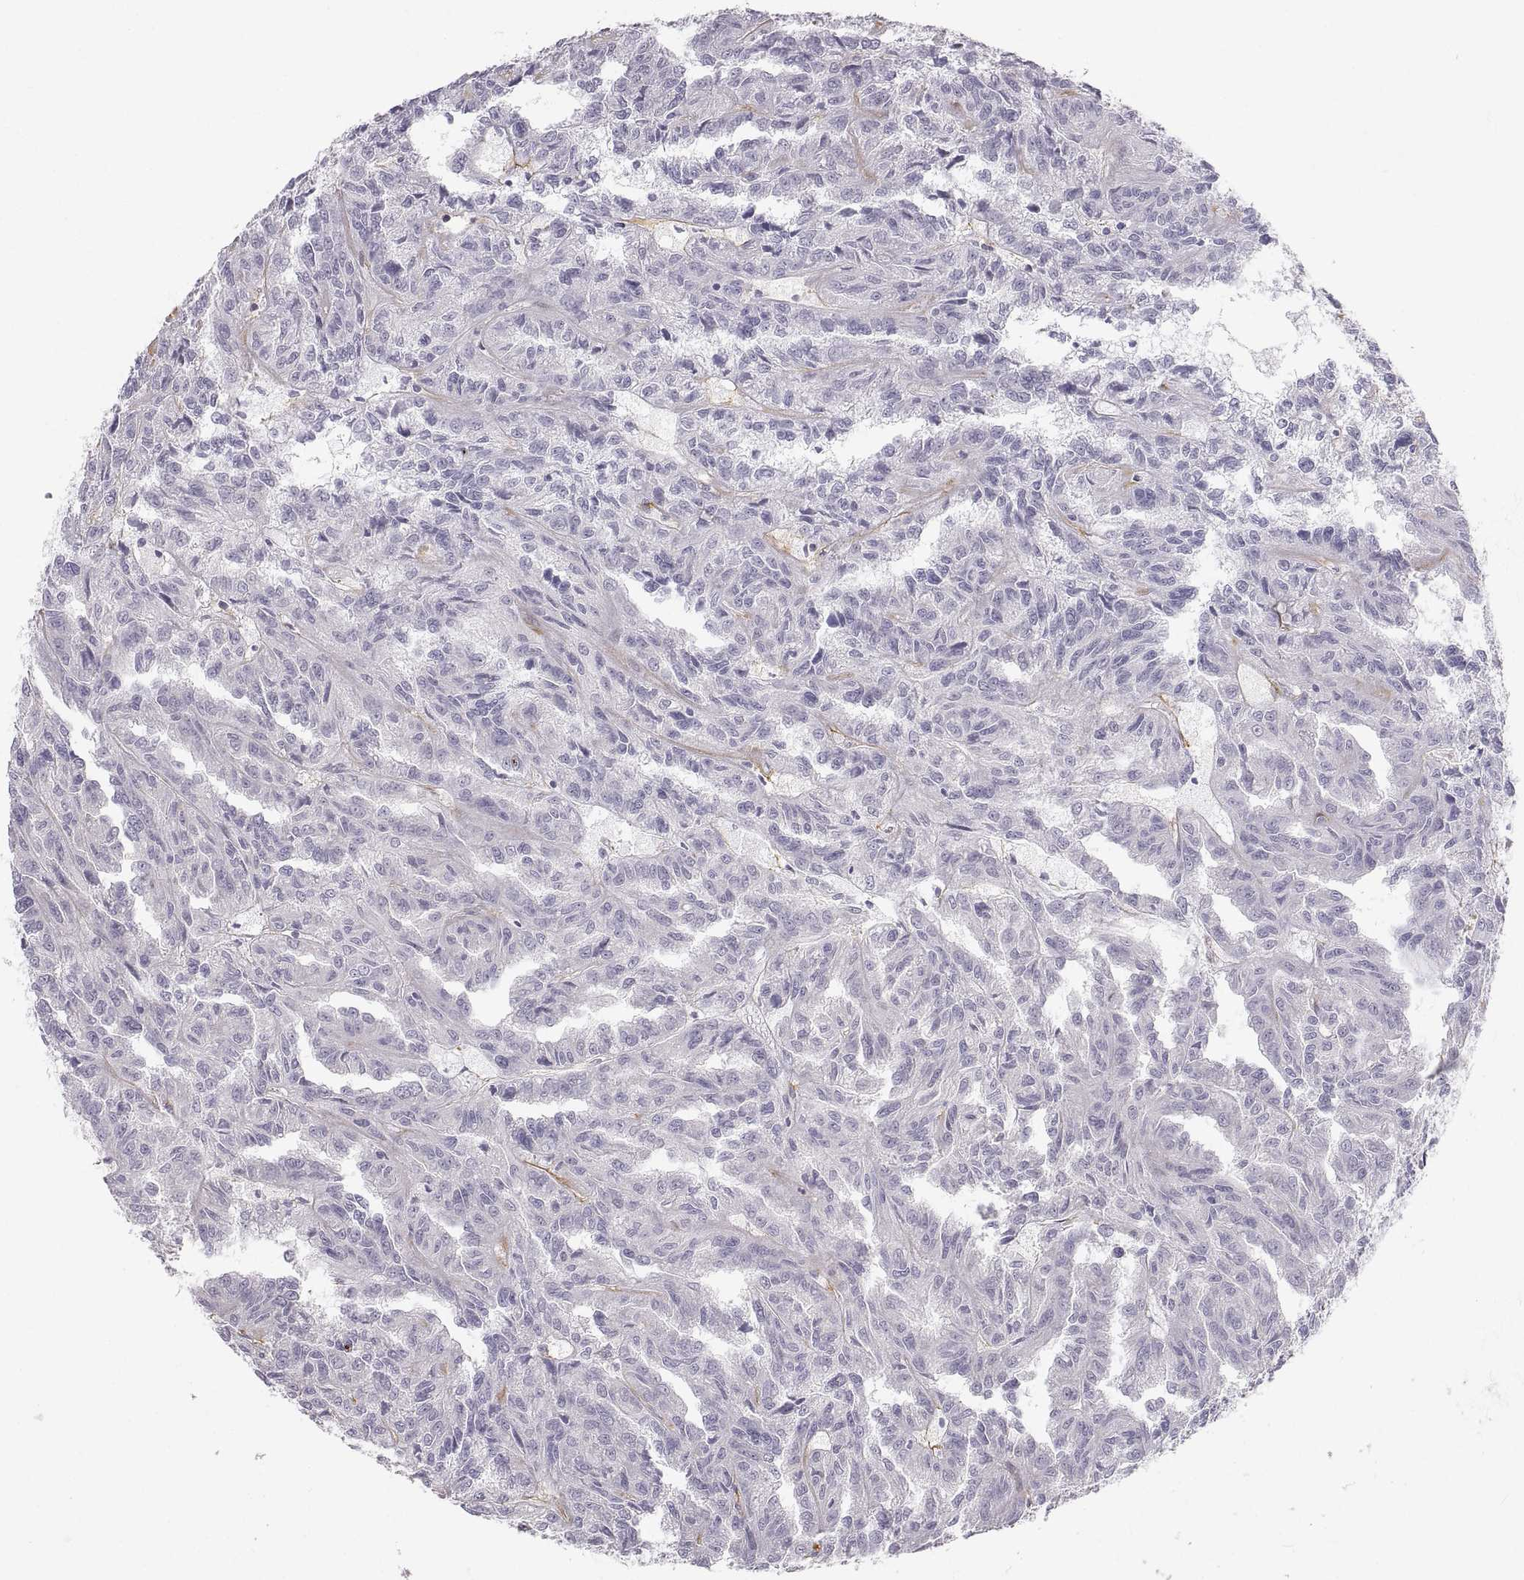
{"staining": {"intensity": "negative", "quantity": "none", "location": "none"}, "tissue": "renal cancer", "cell_type": "Tumor cells", "image_type": "cancer", "snomed": [{"axis": "morphology", "description": "Adenocarcinoma, NOS"}, {"axis": "topography", "description": "Kidney"}], "caption": "Tumor cells are negative for brown protein staining in adenocarcinoma (renal).", "gene": "ZNF185", "patient": {"sex": "male", "age": 79}}